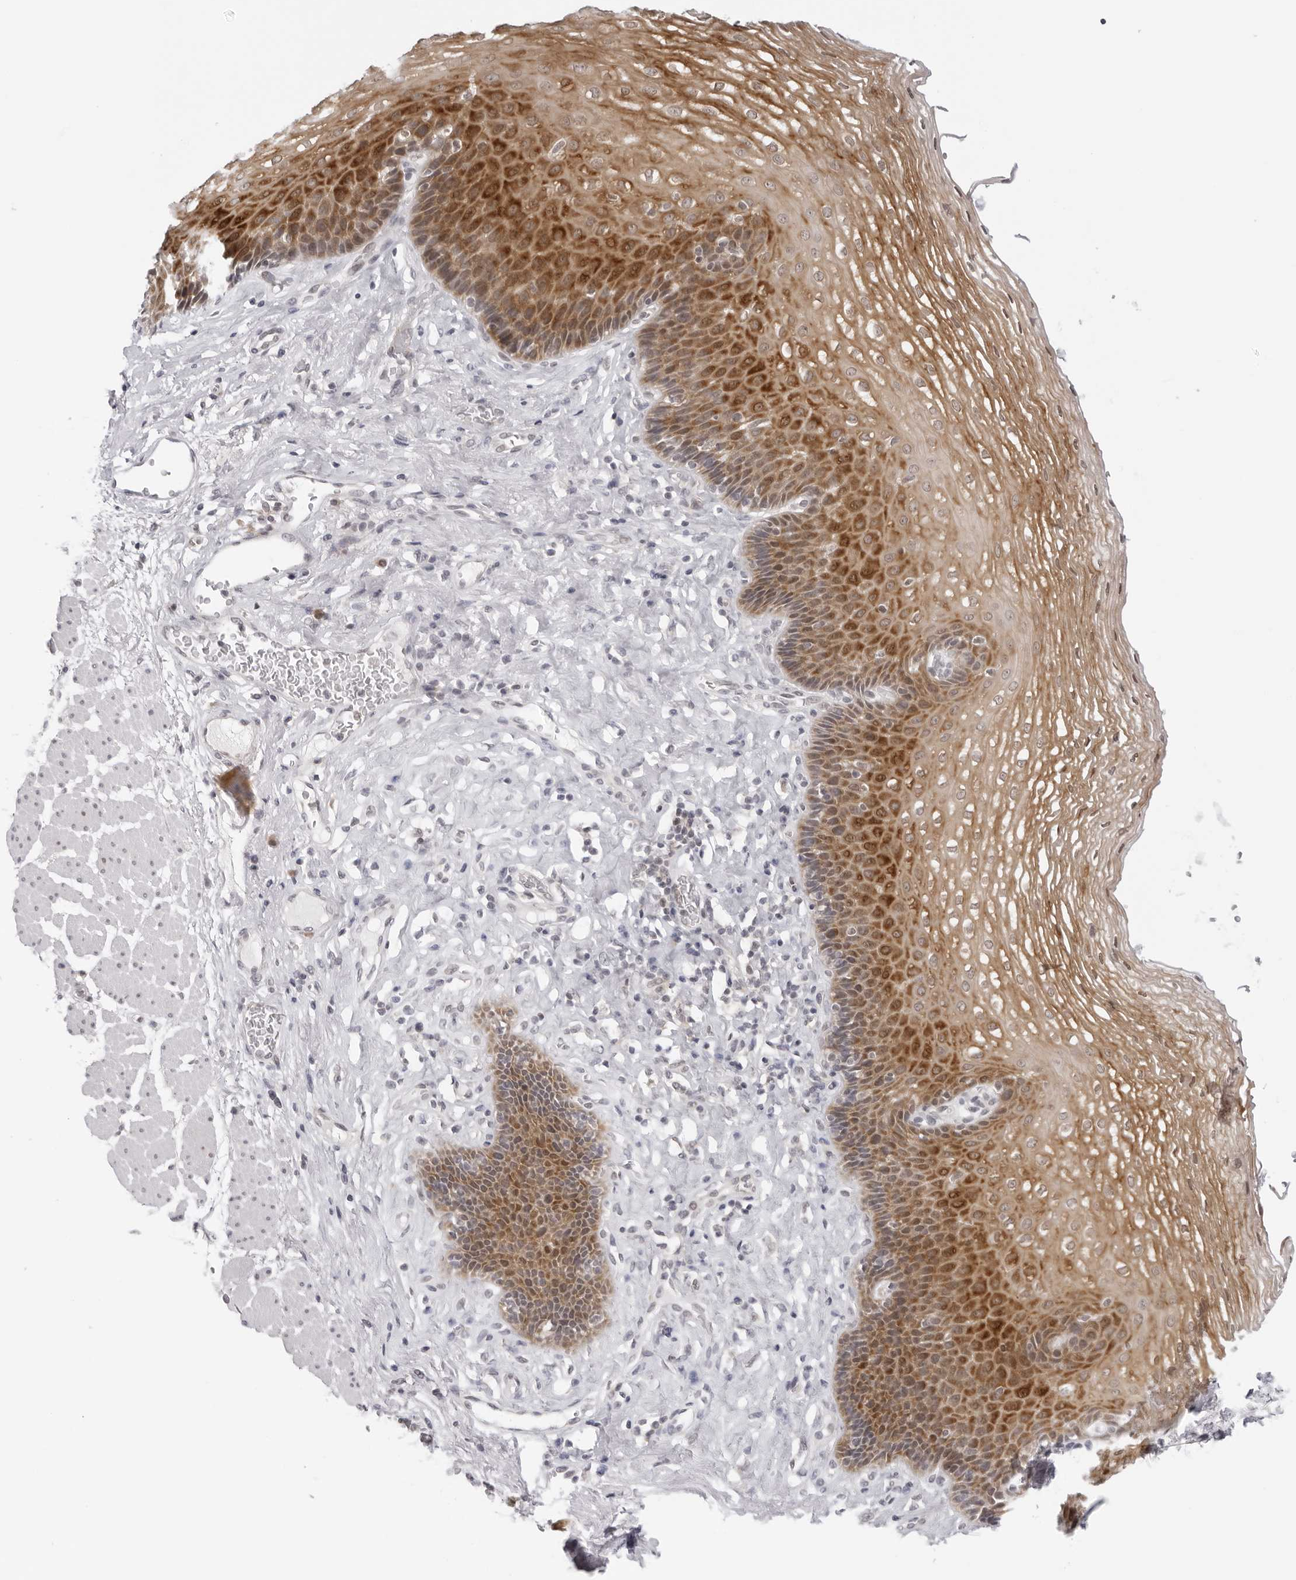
{"staining": {"intensity": "moderate", "quantity": ">75%", "location": "cytoplasmic/membranous"}, "tissue": "esophagus", "cell_type": "Squamous epithelial cells", "image_type": "normal", "snomed": [{"axis": "morphology", "description": "Normal tissue, NOS"}, {"axis": "topography", "description": "Esophagus"}], "caption": "Protein expression analysis of normal esophagus demonstrates moderate cytoplasmic/membranous positivity in about >75% of squamous epithelial cells. (brown staining indicates protein expression, while blue staining denotes nuclei).", "gene": "PRUNE1", "patient": {"sex": "female", "age": 66}}